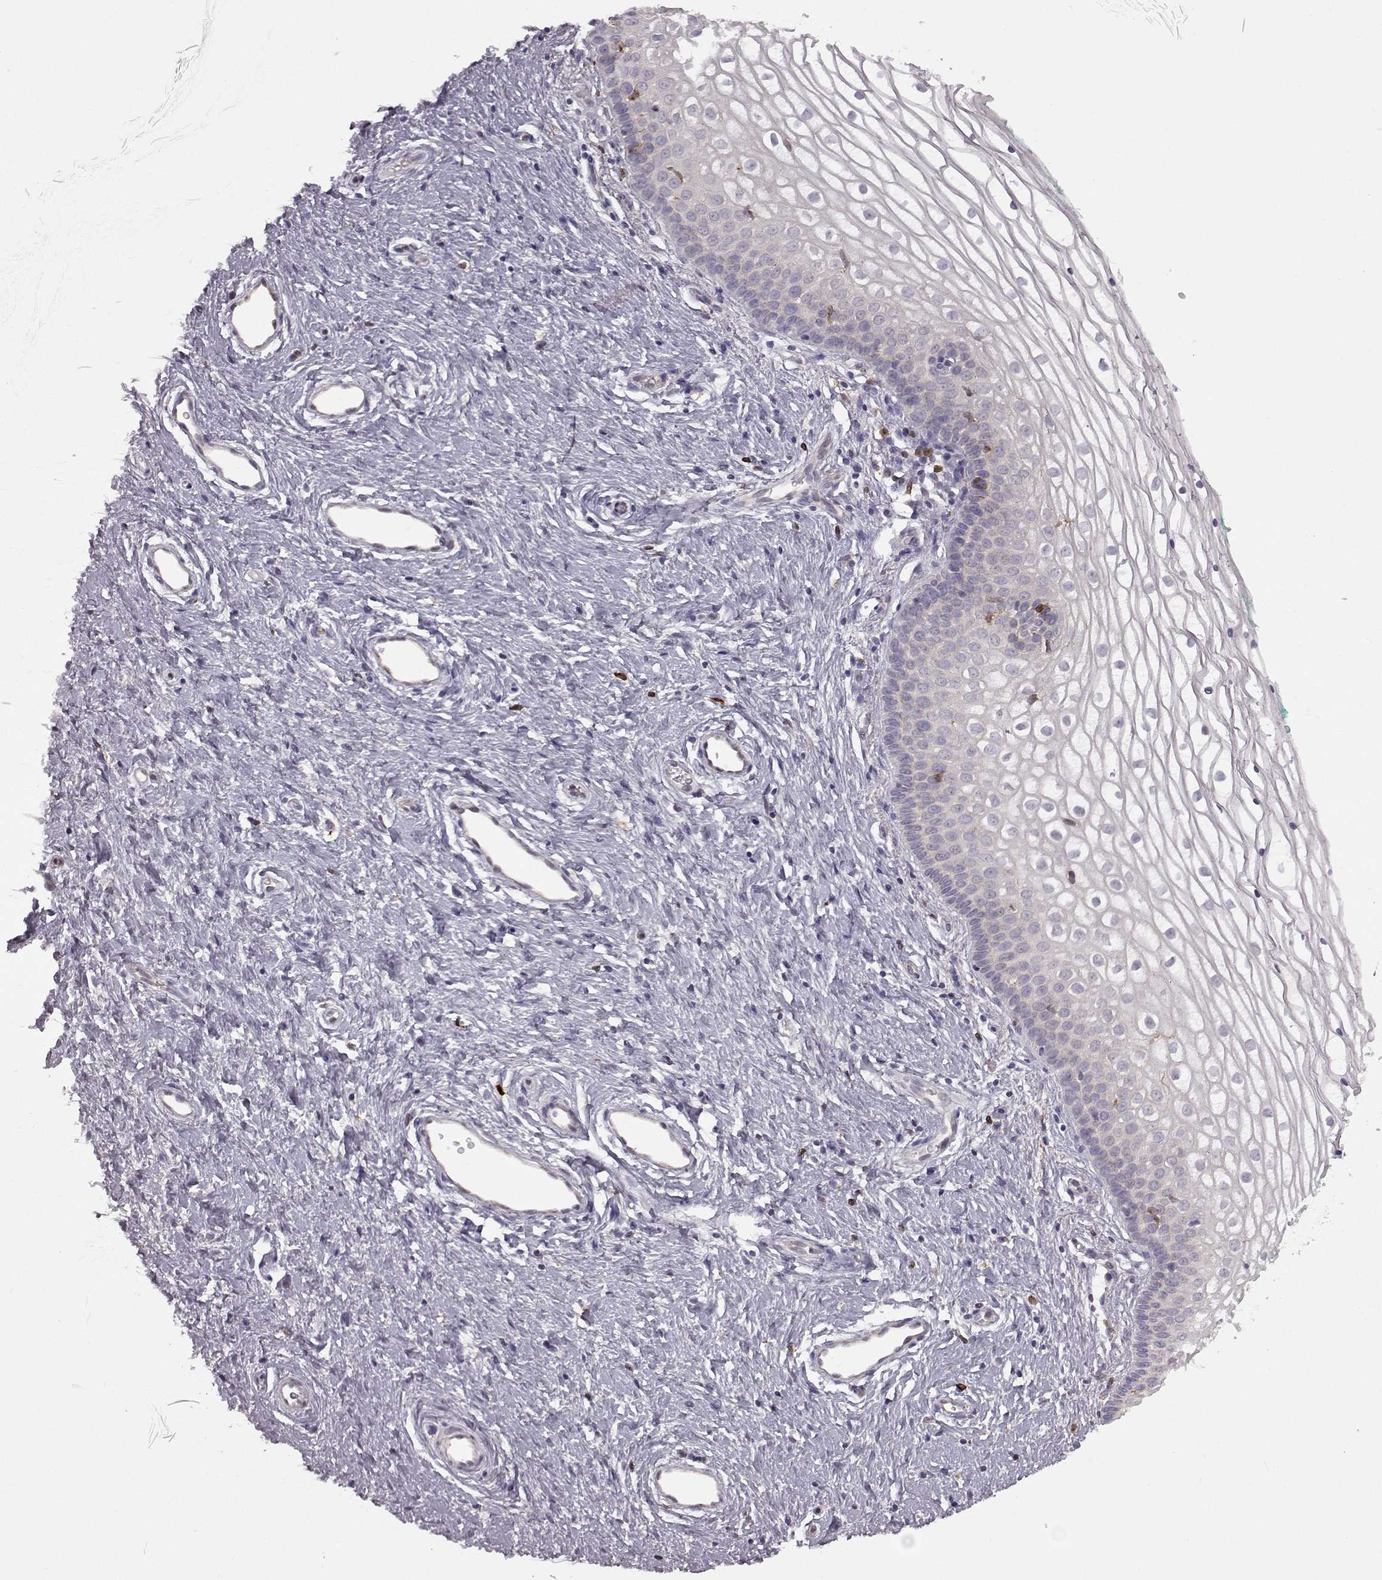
{"staining": {"intensity": "negative", "quantity": "none", "location": "none"}, "tissue": "vagina", "cell_type": "Squamous epithelial cells", "image_type": "normal", "snomed": [{"axis": "morphology", "description": "Normal tissue, NOS"}, {"axis": "topography", "description": "Vagina"}], "caption": "The image shows no significant staining in squamous epithelial cells of vagina.", "gene": "SPAG17", "patient": {"sex": "female", "age": 36}}